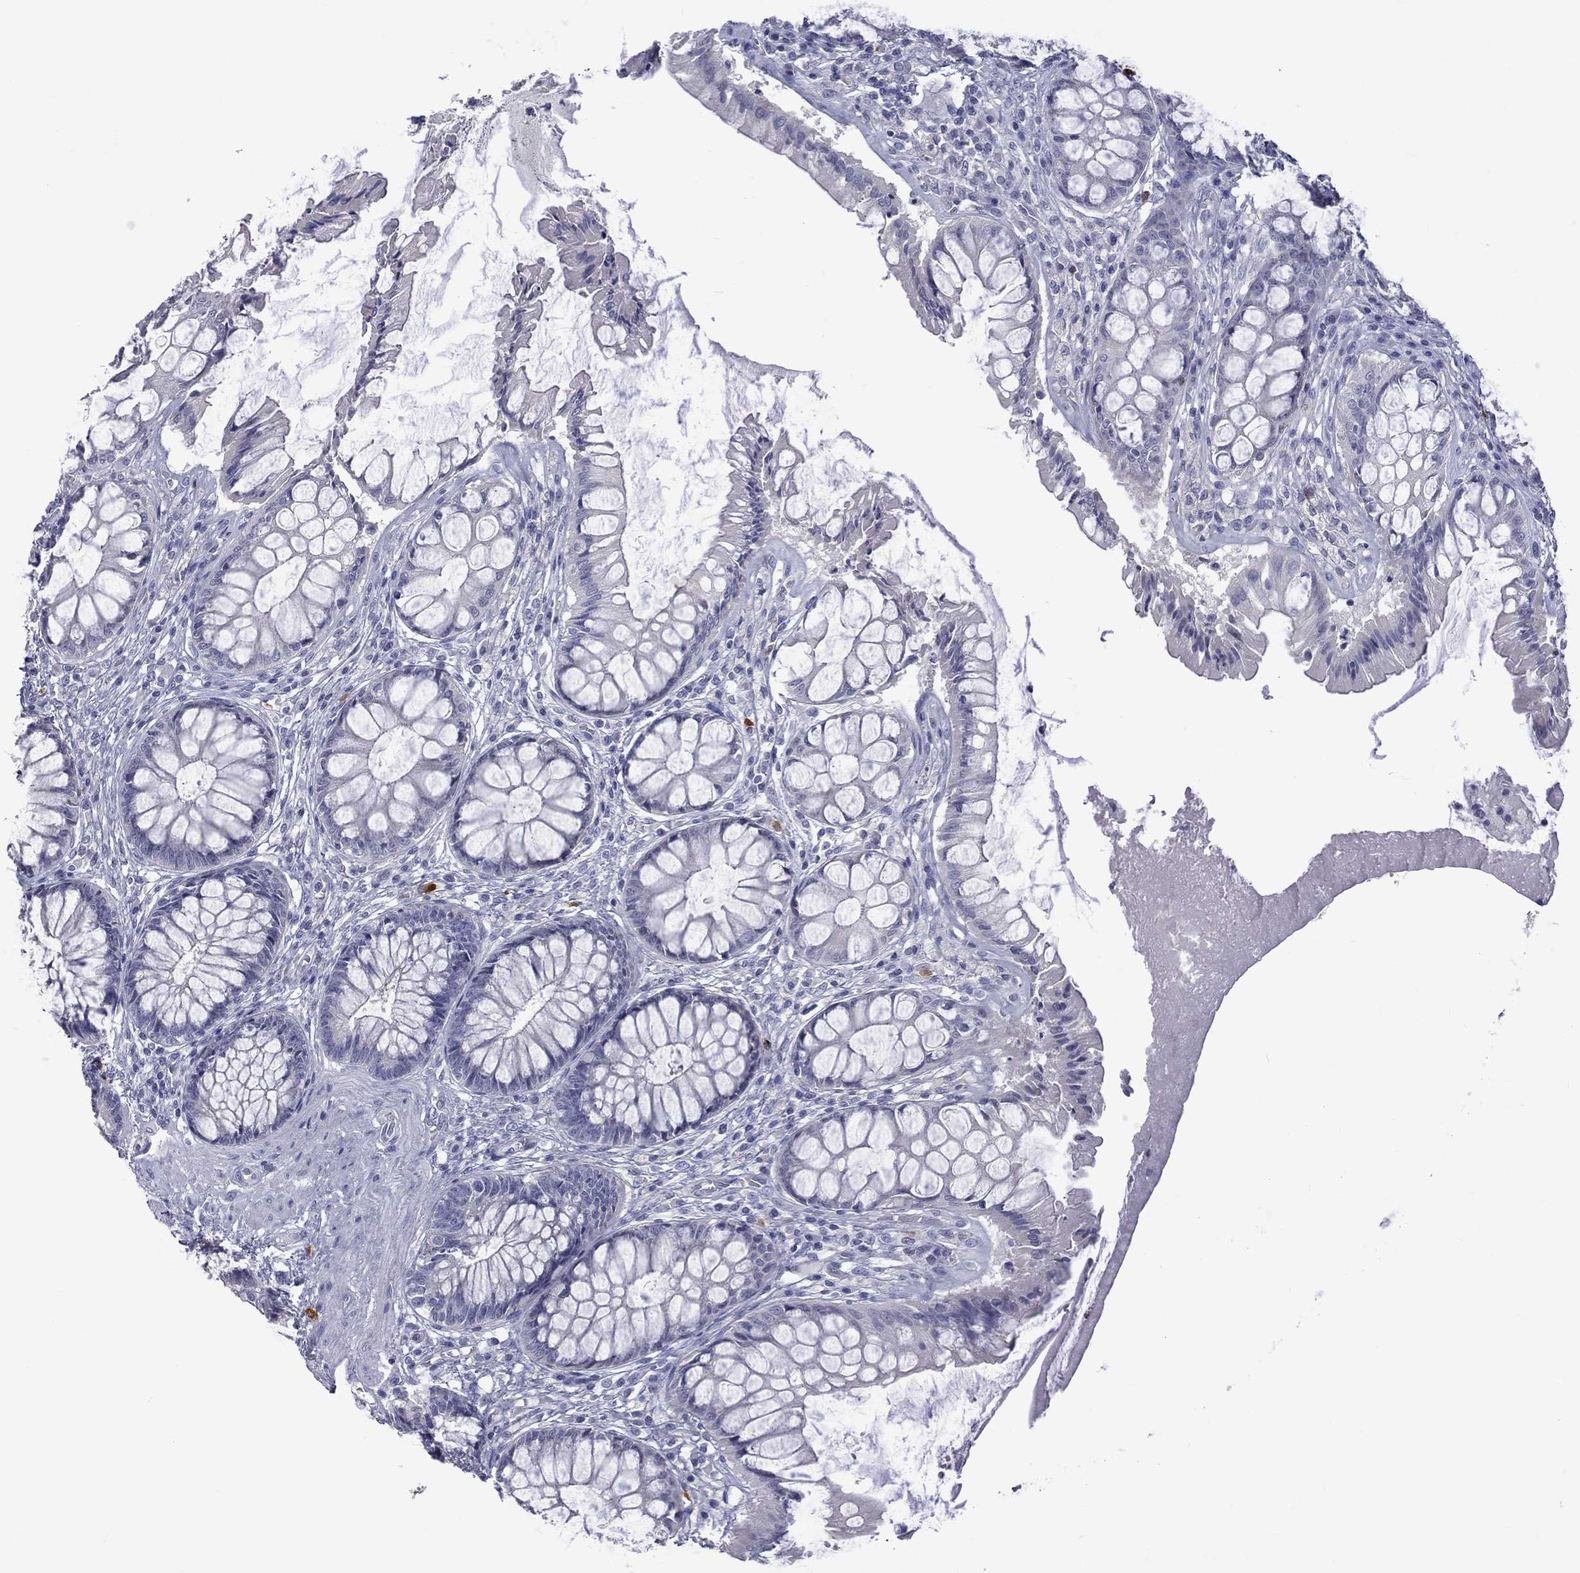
{"staining": {"intensity": "negative", "quantity": "none", "location": "none"}, "tissue": "rectum", "cell_type": "Glandular cells", "image_type": "normal", "snomed": [{"axis": "morphology", "description": "Normal tissue, NOS"}, {"axis": "topography", "description": "Rectum"}], "caption": "This is a photomicrograph of immunohistochemistry (IHC) staining of unremarkable rectum, which shows no staining in glandular cells.", "gene": "ELANE", "patient": {"sex": "female", "age": 58}}